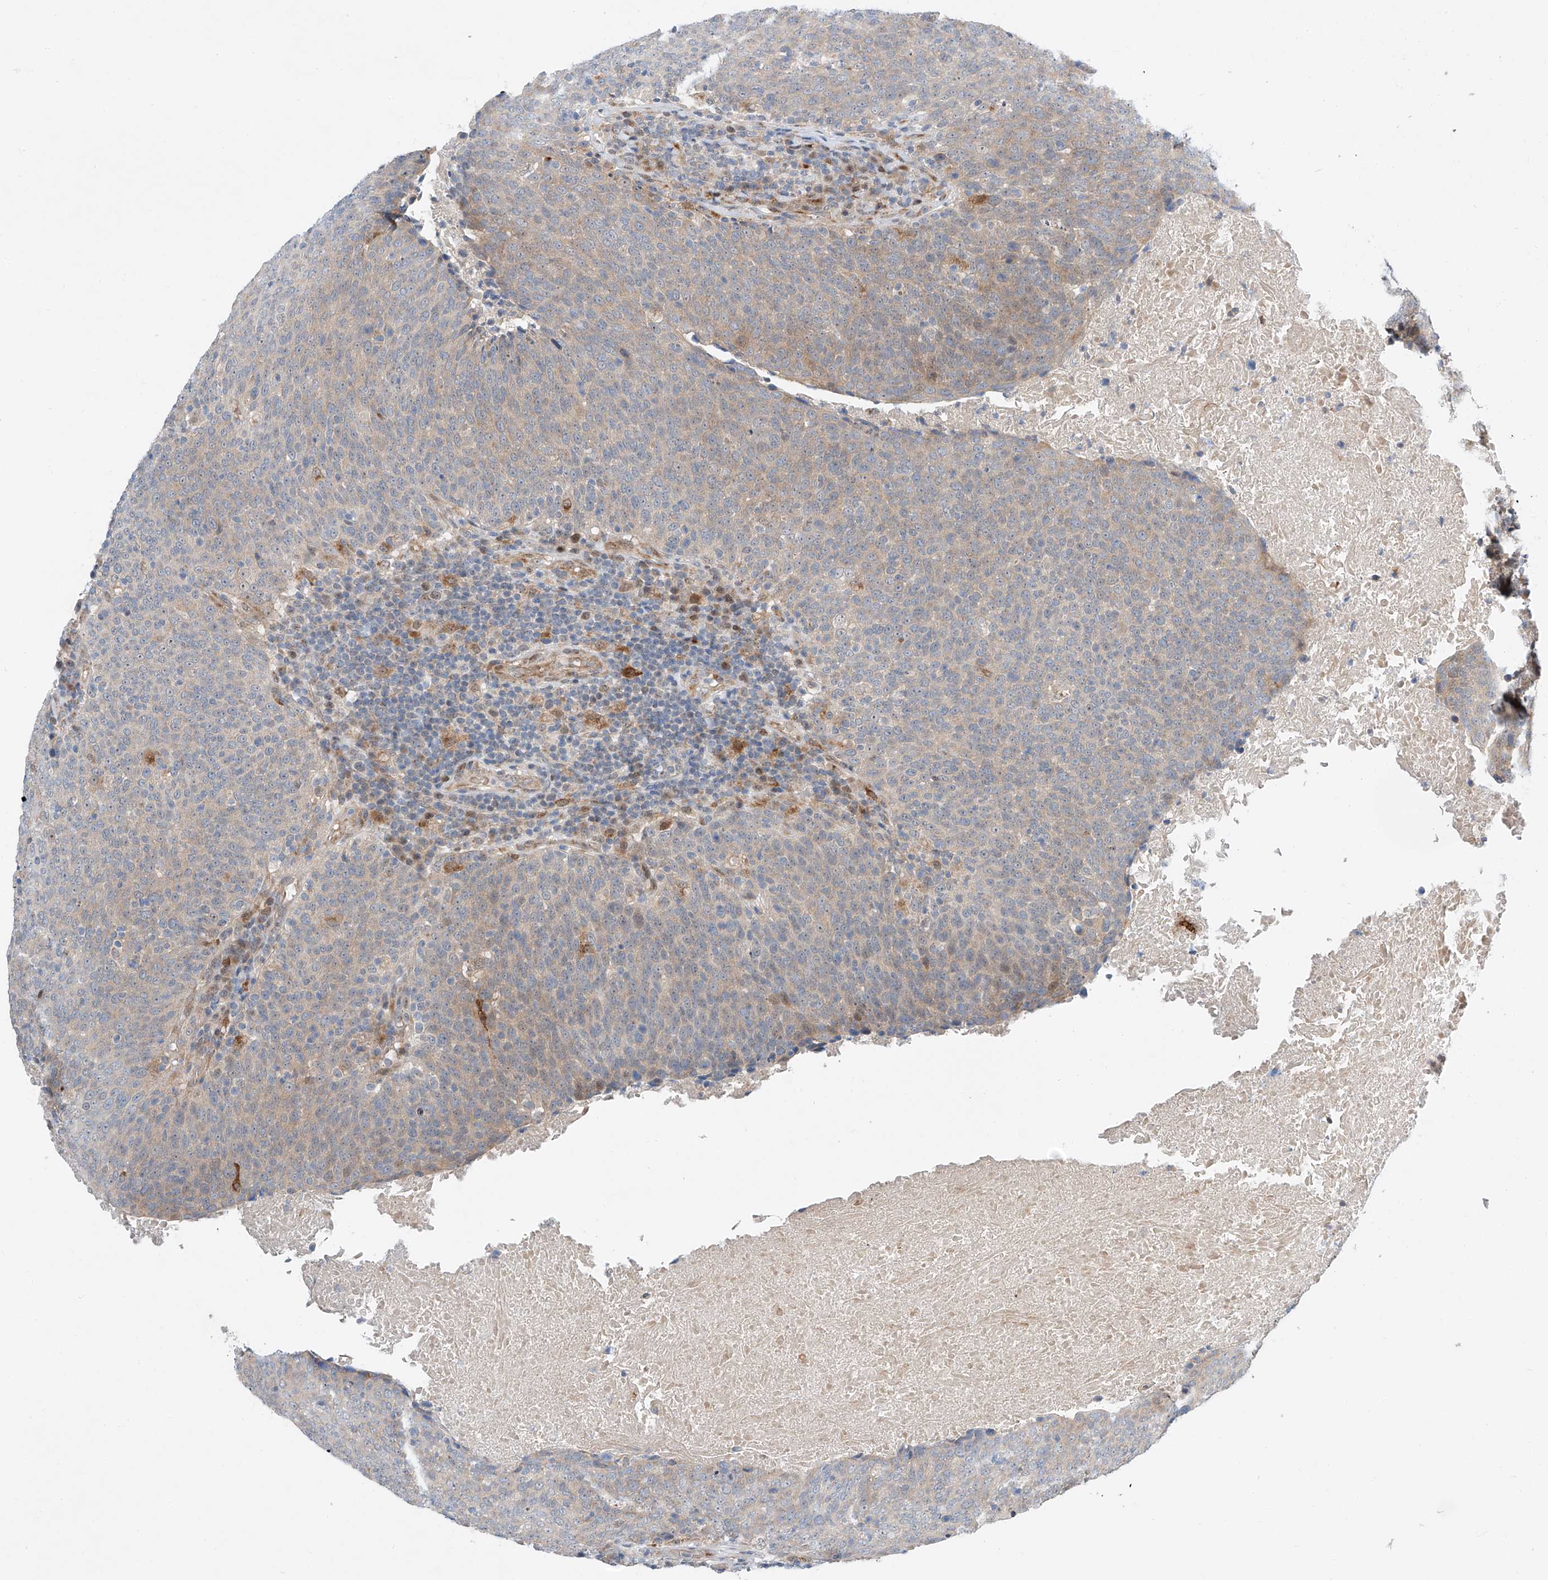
{"staining": {"intensity": "weak", "quantity": "<25%", "location": "cytoplasmic/membranous"}, "tissue": "head and neck cancer", "cell_type": "Tumor cells", "image_type": "cancer", "snomed": [{"axis": "morphology", "description": "Squamous cell carcinoma, NOS"}, {"axis": "morphology", "description": "Squamous cell carcinoma, metastatic, NOS"}, {"axis": "topography", "description": "Lymph node"}, {"axis": "topography", "description": "Head-Neck"}], "caption": "This is a image of immunohistochemistry staining of head and neck metastatic squamous cell carcinoma, which shows no positivity in tumor cells.", "gene": "CLDND1", "patient": {"sex": "male", "age": 62}}